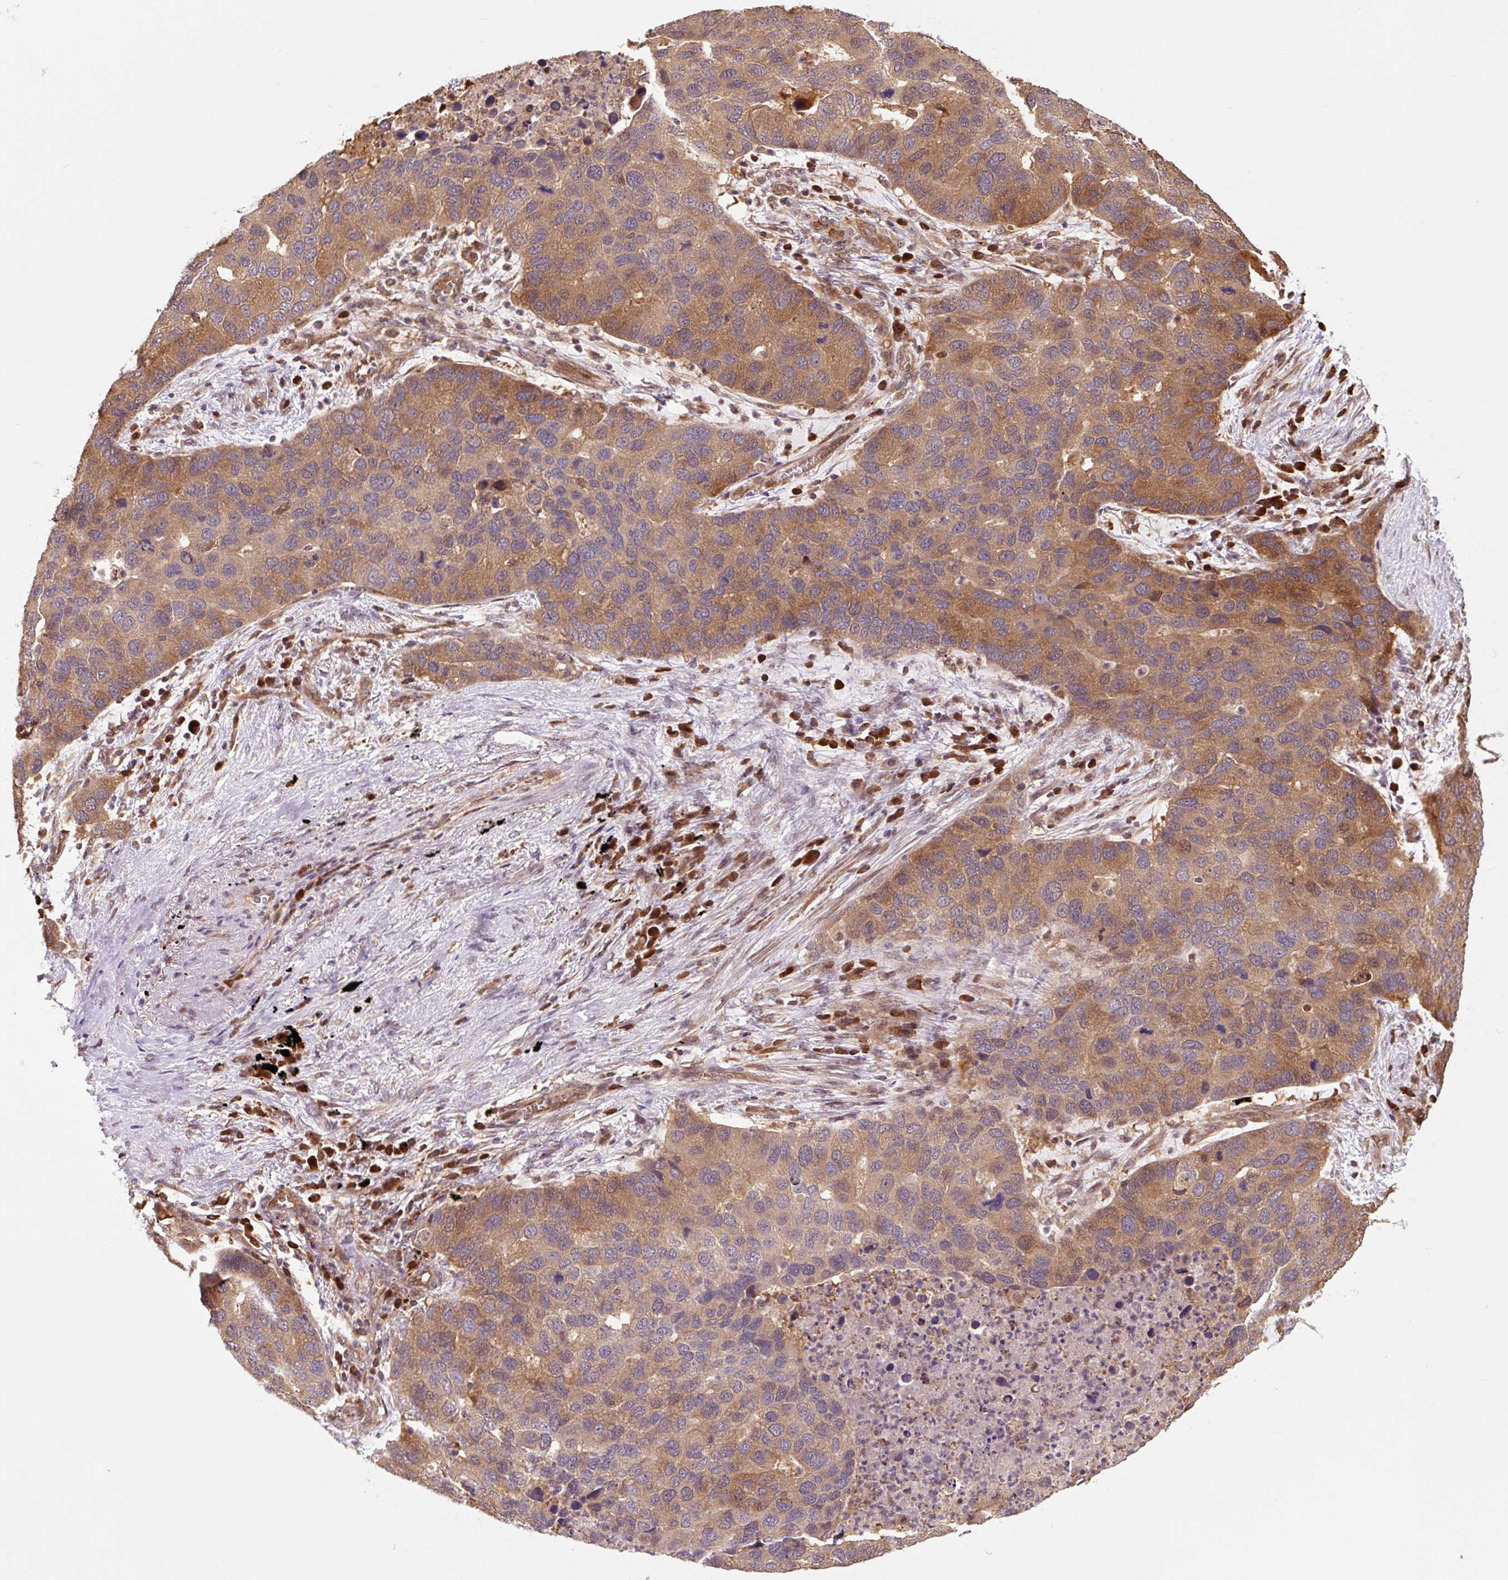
{"staining": {"intensity": "moderate", "quantity": ">75%", "location": "cytoplasmic/membranous"}, "tissue": "lung cancer", "cell_type": "Tumor cells", "image_type": "cancer", "snomed": [{"axis": "morphology", "description": "Aneuploidy"}, {"axis": "morphology", "description": "Adenocarcinoma, NOS"}, {"axis": "topography", "description": "Lymph node"}, {"axis": "topography", "description": "Lung"}], "caption": "The immunohistochemical stain labels moderate cytoplasmic/membranous expression in tumor cells of lung cancer tissue.", "gene": "TPT1", "patient": {"sex": "female", "age": 74}}